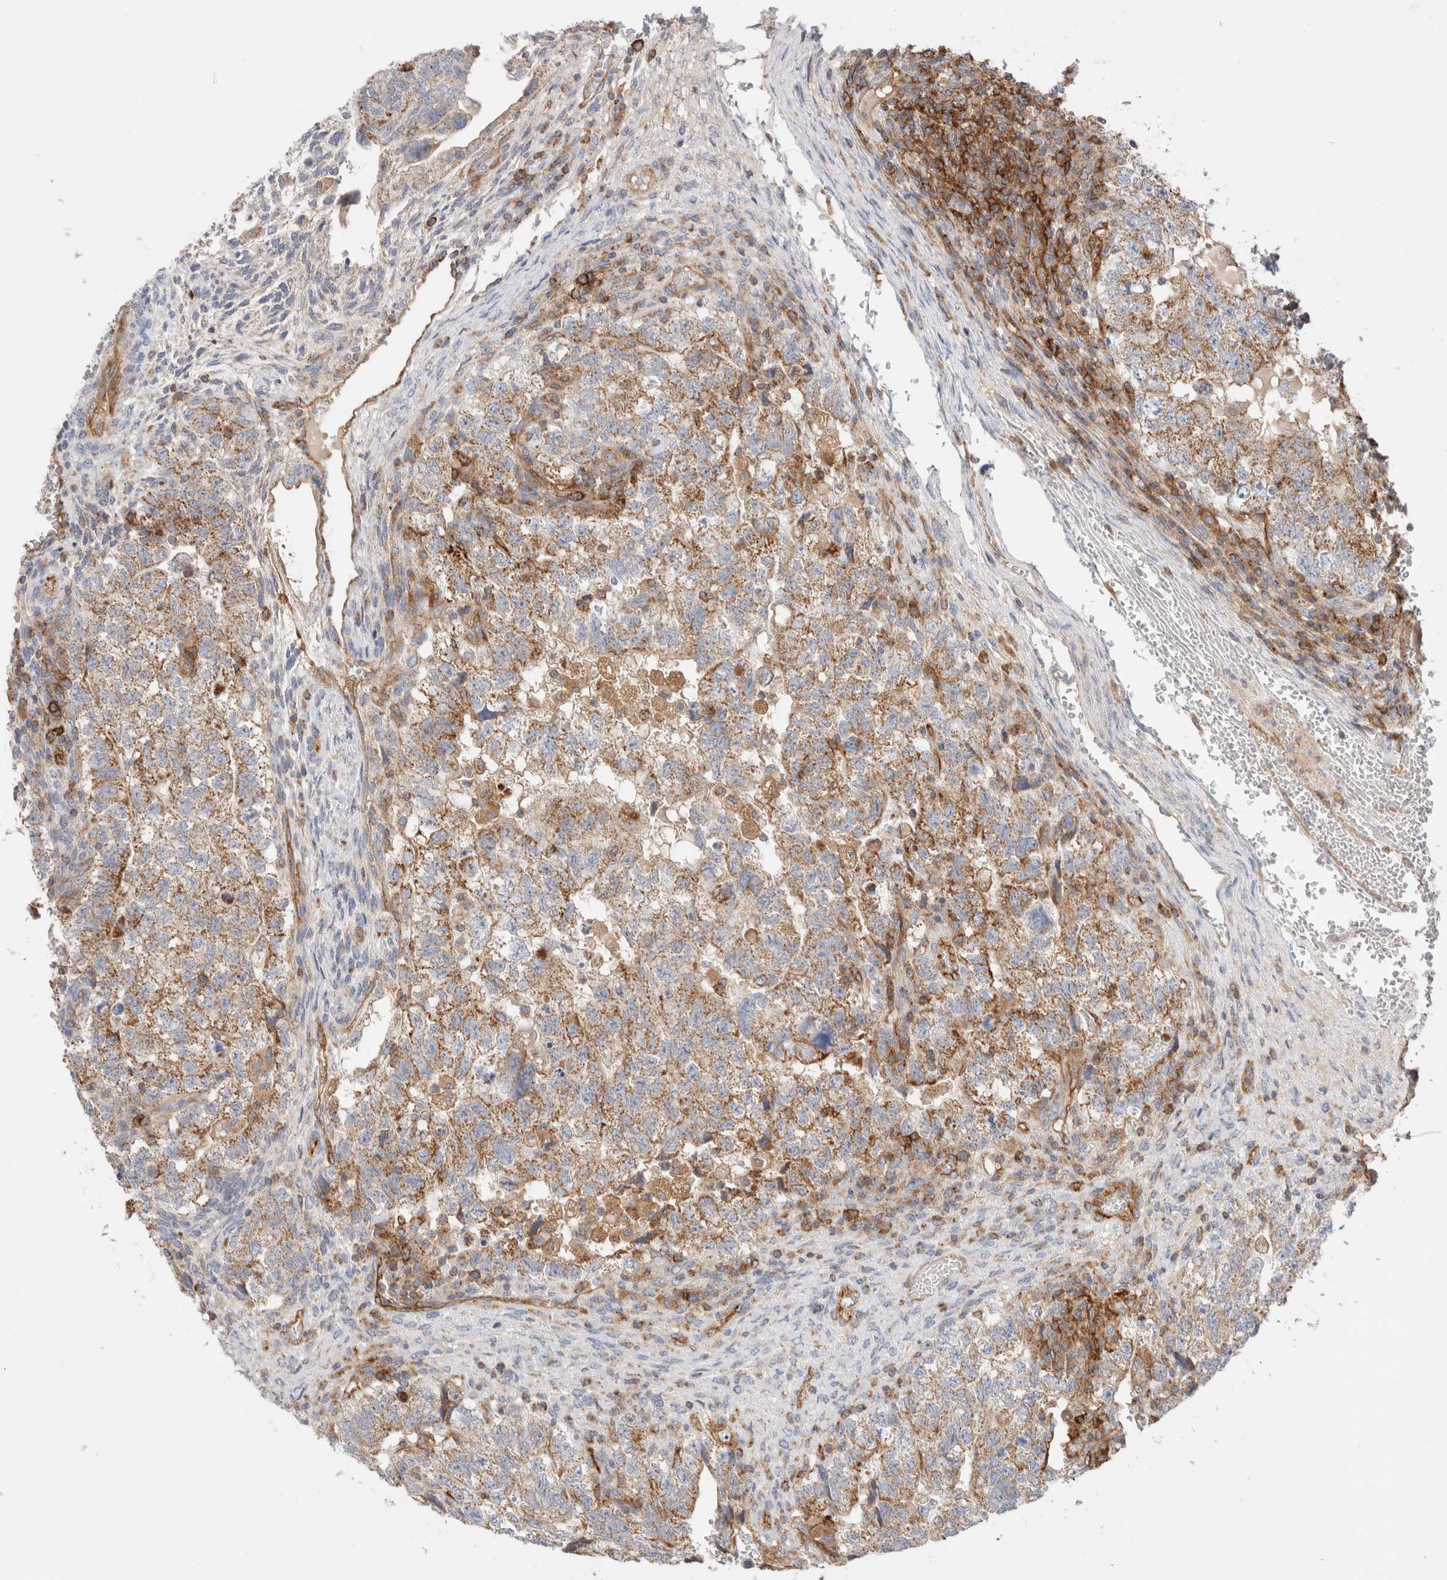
{"staining": {"intensity": "weak", "quantity": ">75%", "location": "cytoplasmic/membranous"}, "tissue": "testis cancer", "cell_type": "Tumor cells", "image_type": "cancer", "snomed": [{"axis": "morphology", "description": "Carcinoma, Embryonal, NOS"}, {"axis": "topography", "description": "Testis"}], "caption": "This histopathology image shows immunohistochemistry staining of human testis cancer (embryonal carcinoma), with low weak cytoplasmic/membranous expression in approximately >75% of tumor cells.", "gene": "MRM3", "patient": {"sex": "male", "age": 36}}